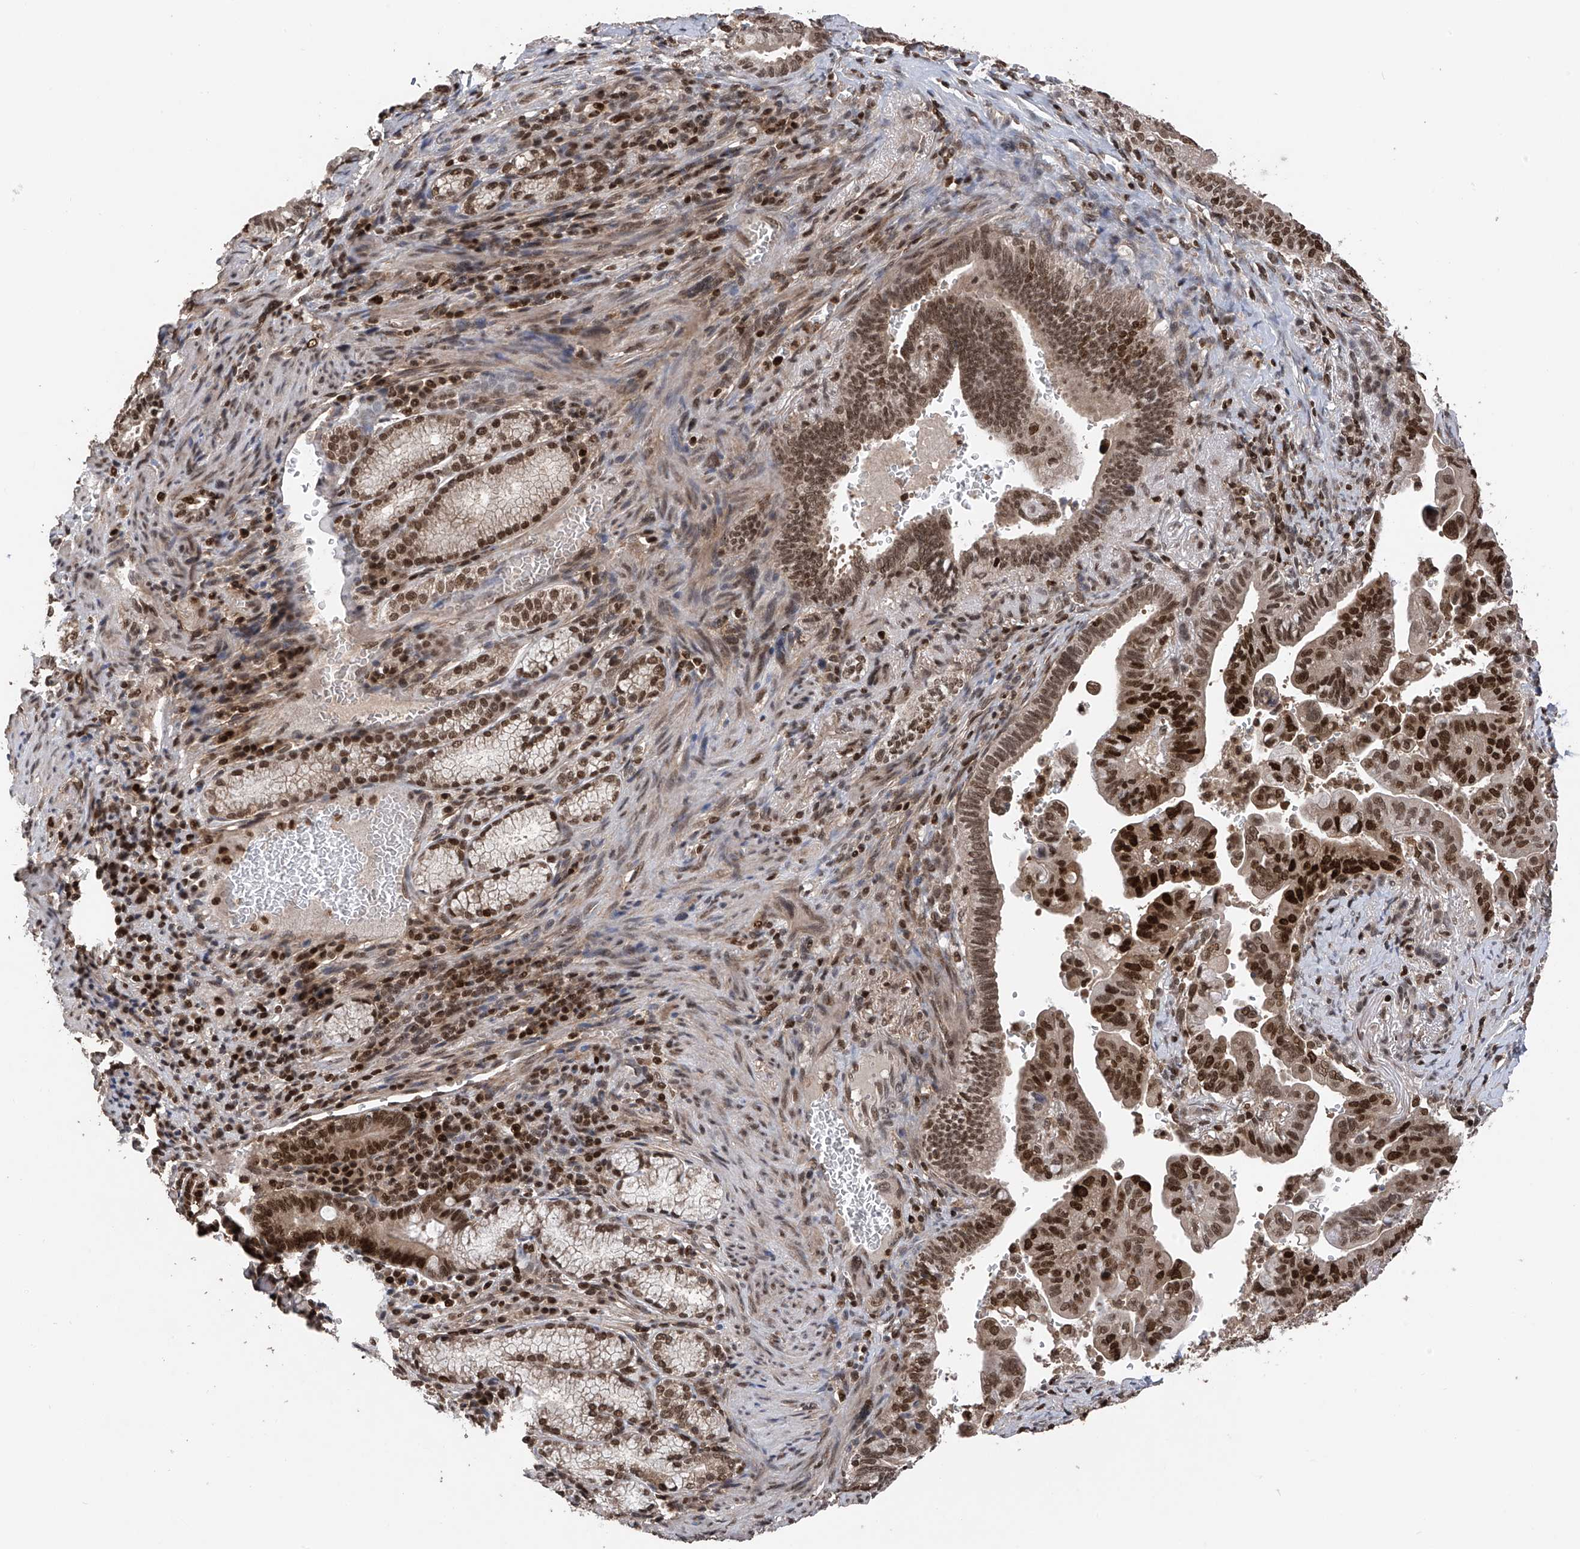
{"staining": {"intensity": "strong", "quantity": ">75%", "location": "nuclear"}, "tissue": "pancreatic cancer", "cell_type": "Tumor cells", "image_type": "cancer", "snomed": [{"axis": "morphology", "description": "Adenocarcinoma, NOS"}, {"axis": "topography", "description": "Pancreas"}], "caption": "This photomicrograph demonstrates pancreatic cancer (adenocarcinoma) stained with immunohistochemistry to label a protein in brown. The nuclear of tumor cells show strong positivity for the protein. Nuclei are counter-stained blue.", "gene": "DNAJC9", "patient": {"sex": "male", "age": 70}}